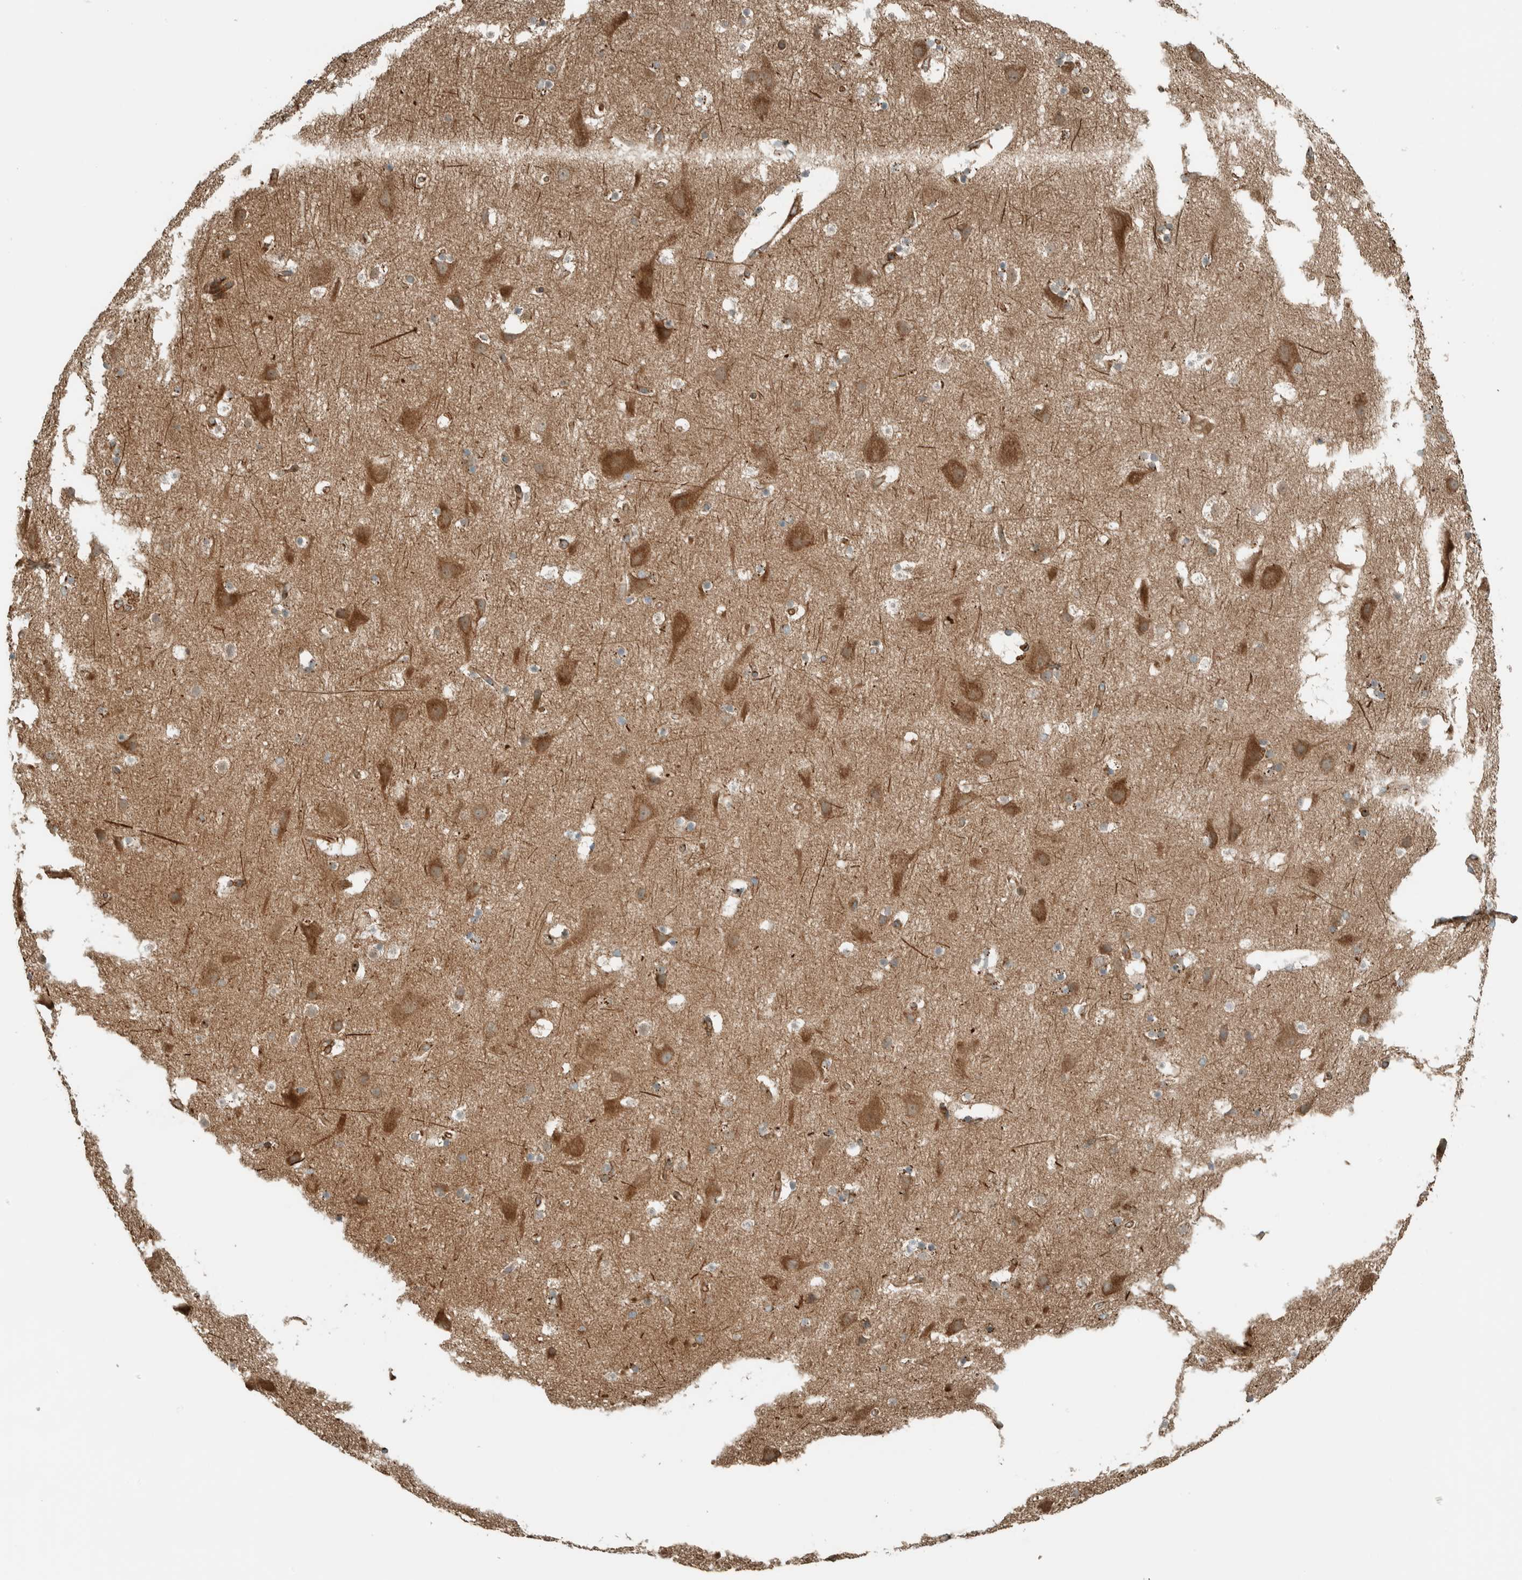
{"staining": {"intensity": "weak", "quantity": "25%-75%", "location": "cytoplasmic/membranous"}, "tissue": "cerebral cortex", "cell_type": "Endothelial cells", "image_type": "normal", "snomed": [{"axis": "morphology", "description": "Normal tissue, NOS"}, {"axis": "topography", "description": "Cerebral cortex"}], "caption": "Normal cerebral cortex was stained to show a protein in brown. There is low levels of weak cytoplasmic/membranous positivity in approximately 25%-75% of endothelial cells. (Brightfield microscopy of DAB IHC at high magnification).", "gene": "EXOC7", "patient": {"sex": "male", "age": 45}}